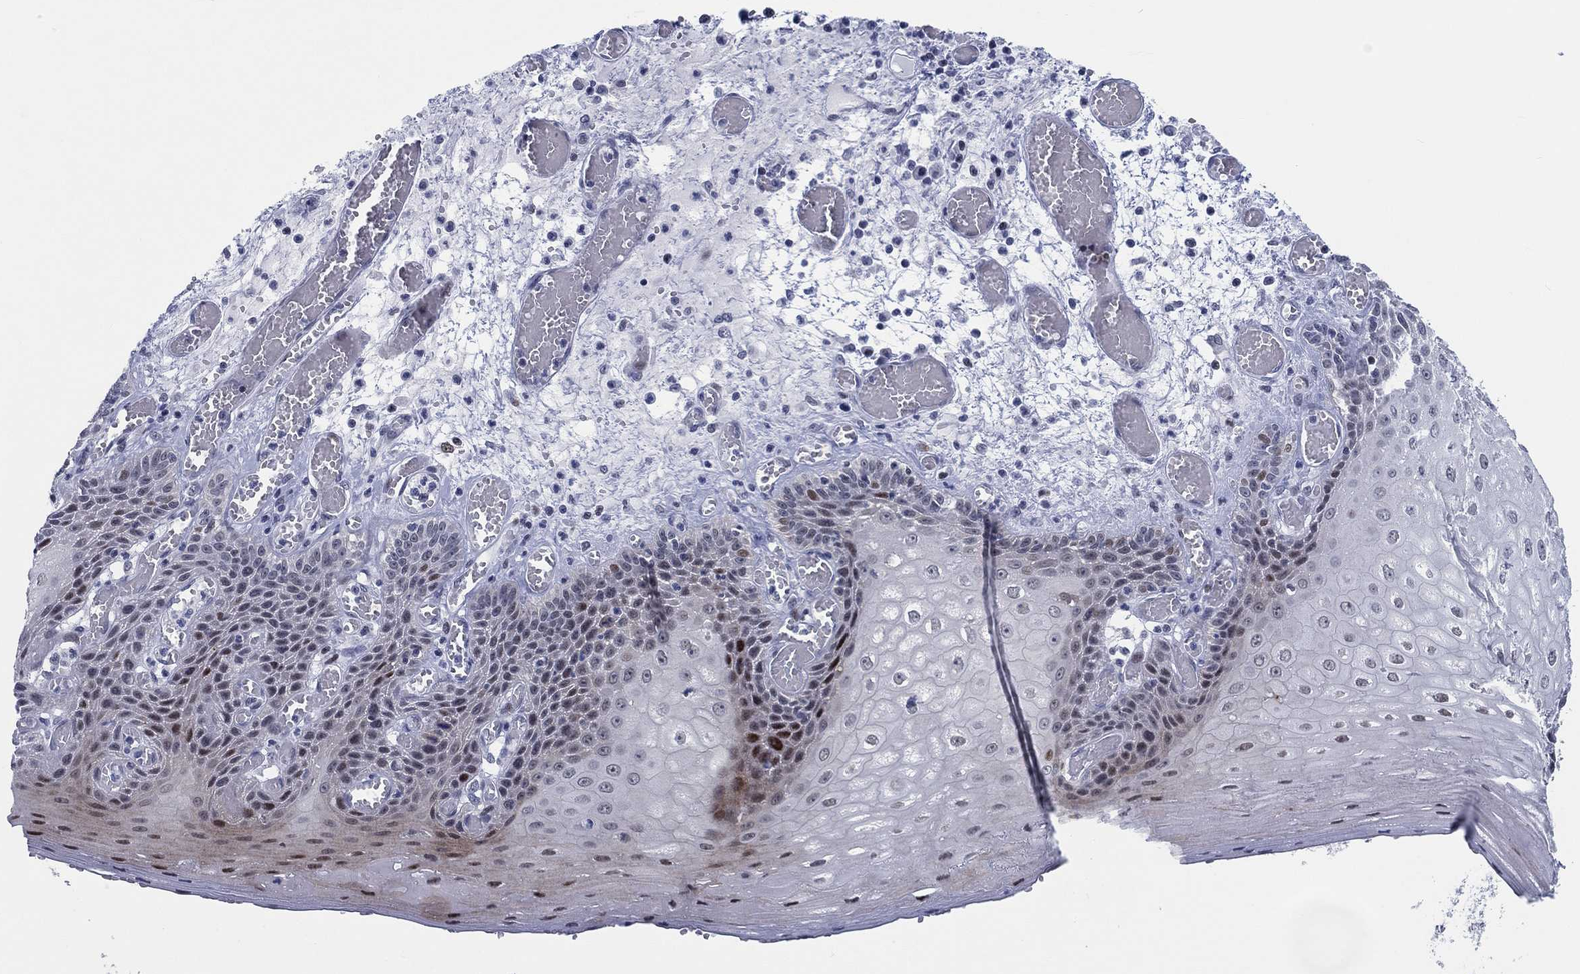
{"staining": {"intensity": "strong", "quantity": "<25%", "location": "cytoplasmic/membranous,nuclear"}, "tissue": "esophagus", "cell_type": "Squamous epithelial cells", "image_type": "normal", "snomed": [{"axis": "morphology", "description": "Normal tissue, NOS"}, {"axis": "topography", "description": "Esophagus"}], "caption": "Squamous epithelial cells reveal medium levels of strong cytoplasmic/membranous,nuclear positivity in approximately <25% of cells in unremarkable human esophagus.", "gene": "NEU3", "patient": {"sex": "male", "age": 58}}